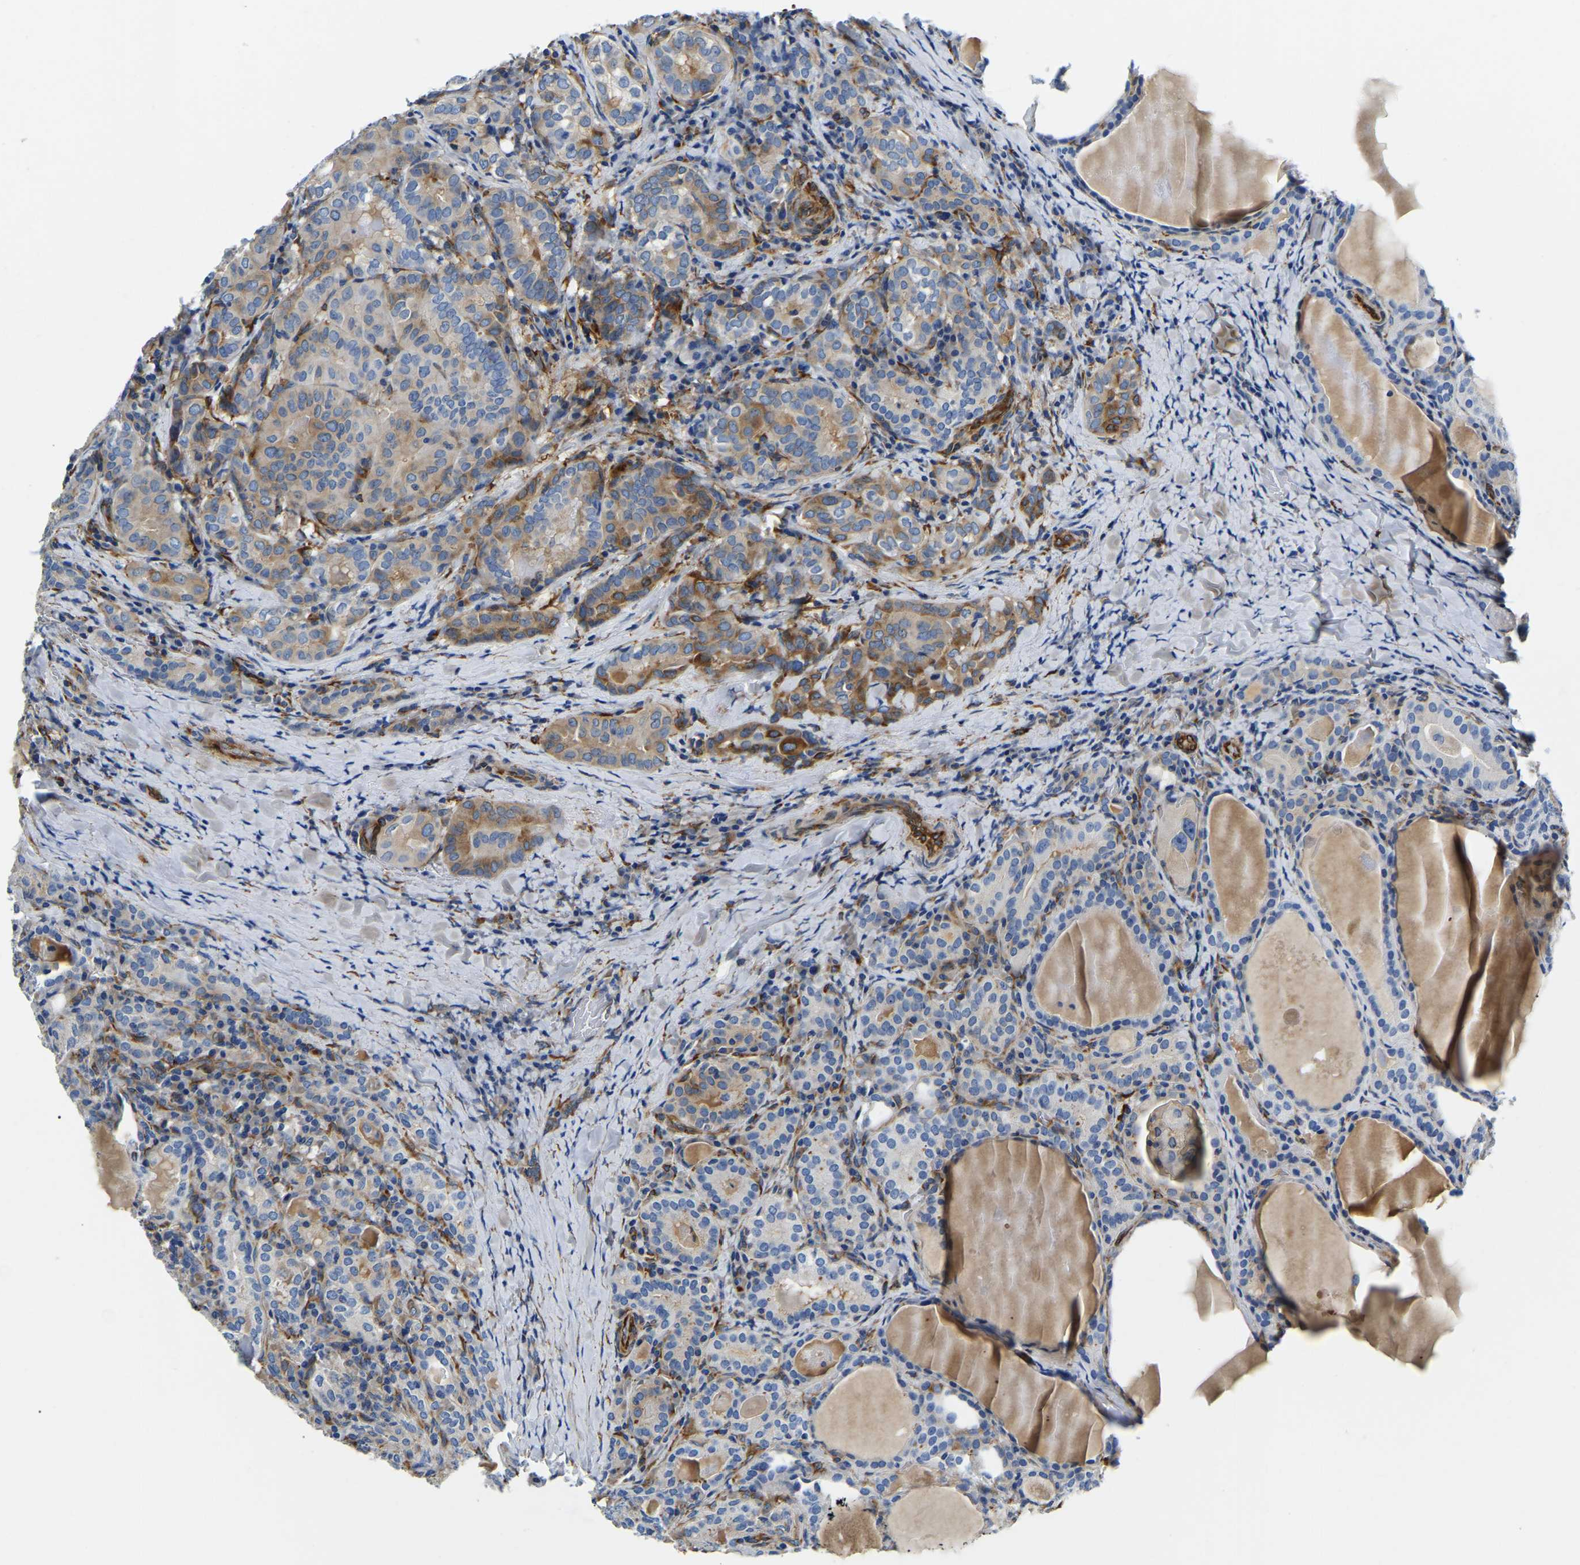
{"staining": {"intensity": "moderate", "quantity": "<25%", "location": "cytoplasmic/membranous"}, "tissue": "thyroid cancer", "cell_type": "Tumor cells", "image_type": "cancer", "snomed": [{"axis": "morphology", "description": "Papillary adenocarcinoma, NOS"}, {"axis": "topography", "description": "Thyroid gland"}], "caption": "Moderate cytoplasmic/membranous positivity is seen in about <25% of tumor cells in papillary adenocarcinoma (thyroid).", "gene": "DUSP8", "patient": {"sex": "female", "age": 42}}